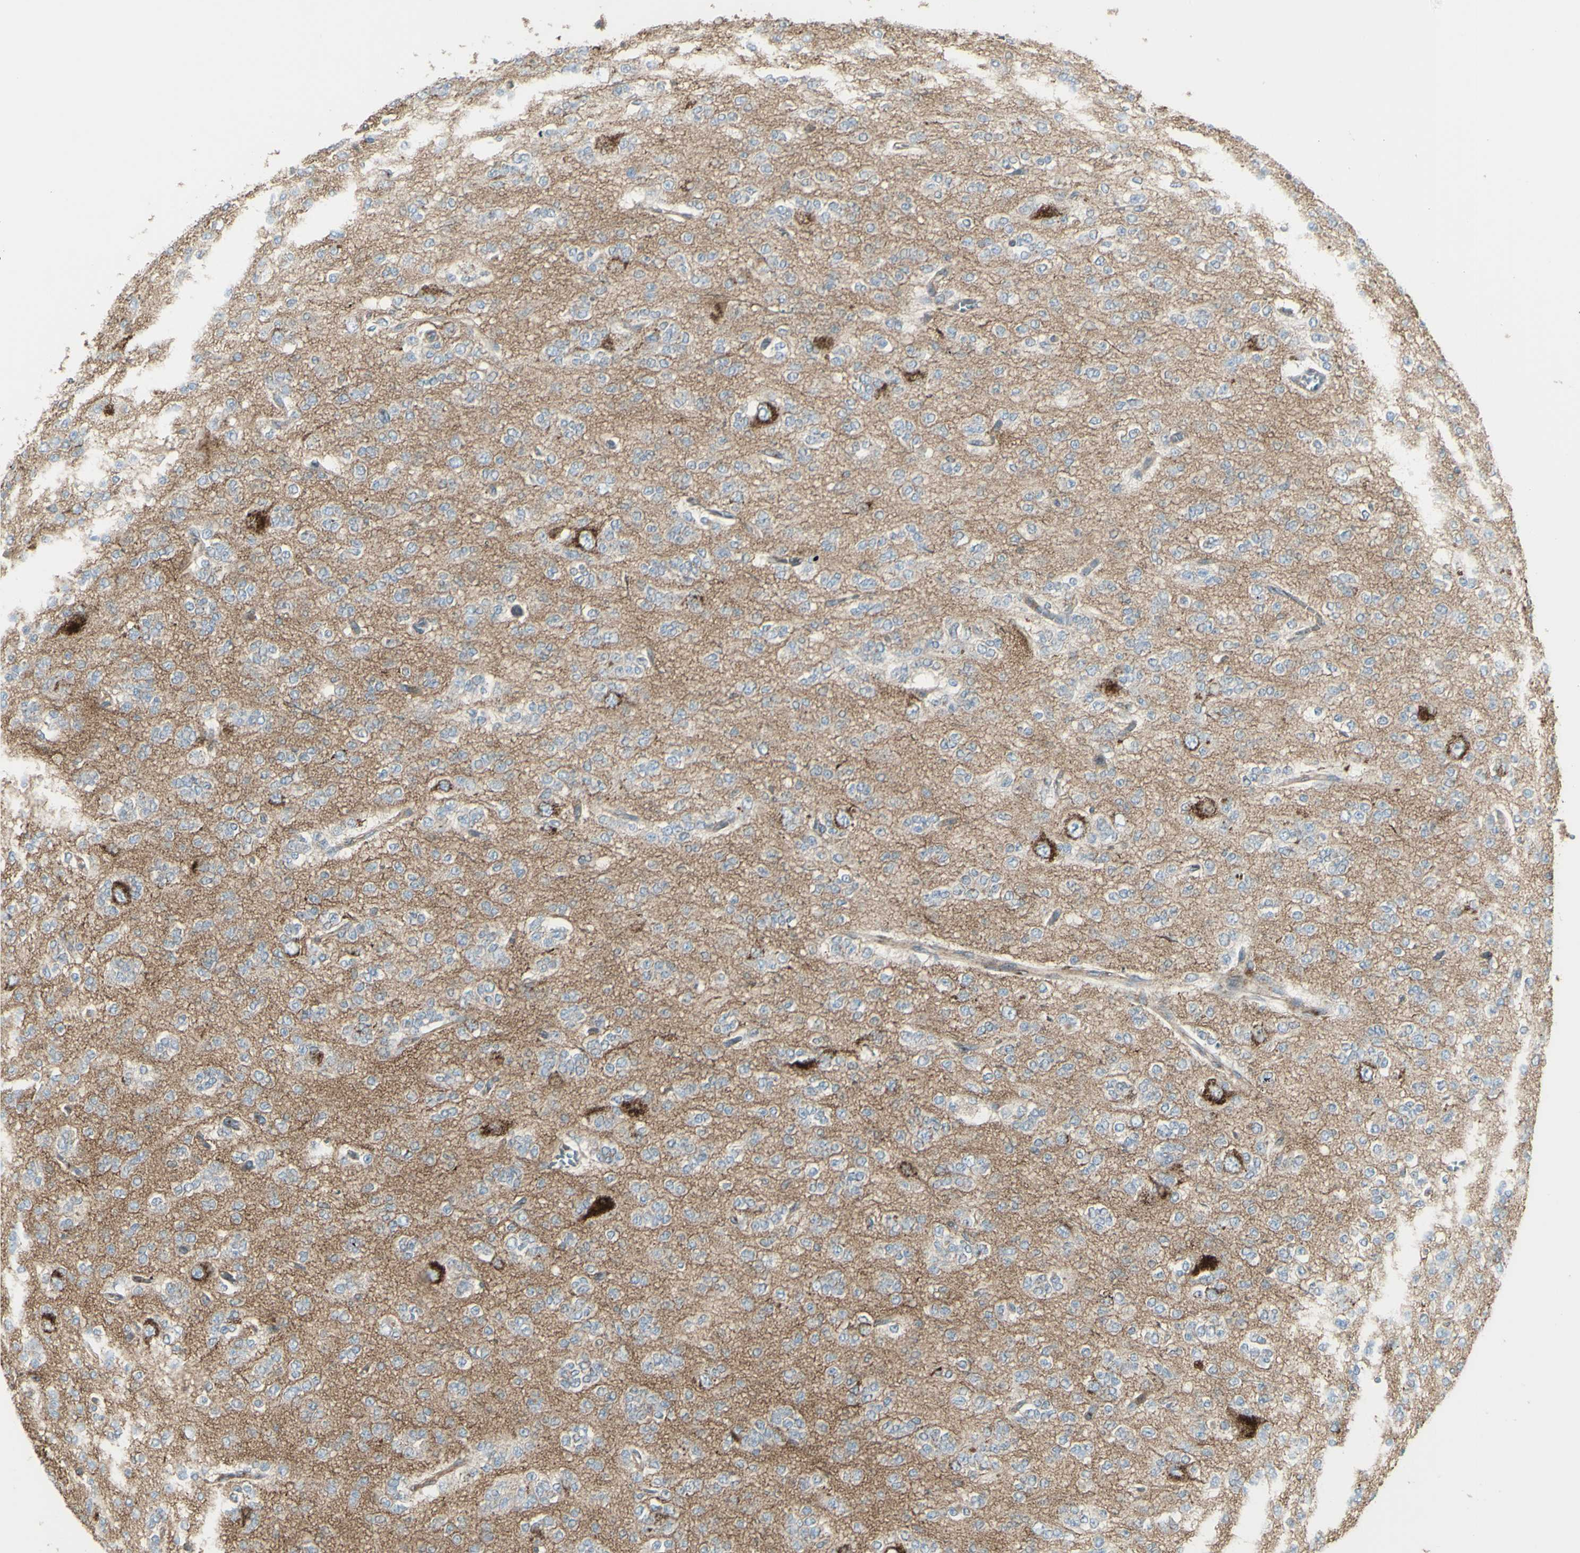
{"staining": {"intensity": "negative", "quantity": "none", "location": "none"}, "tissue": "glioma", "cell_type": "Tumor cells", "image_type": "cancer", "snomed": [{"axis": "morphology", "description": "Glioma, malignant, Low grade"}, {"axis": "topography", "description": "Brain"}], "caption": "DAB immunohistochemical staining of human glioma reveals no significant positivity in tumor cells. (Immunohistochemistry, brightfield microscopy, high magnification).", "gene": "NAPA", "patient": {"sex": "male", "age": 38}}